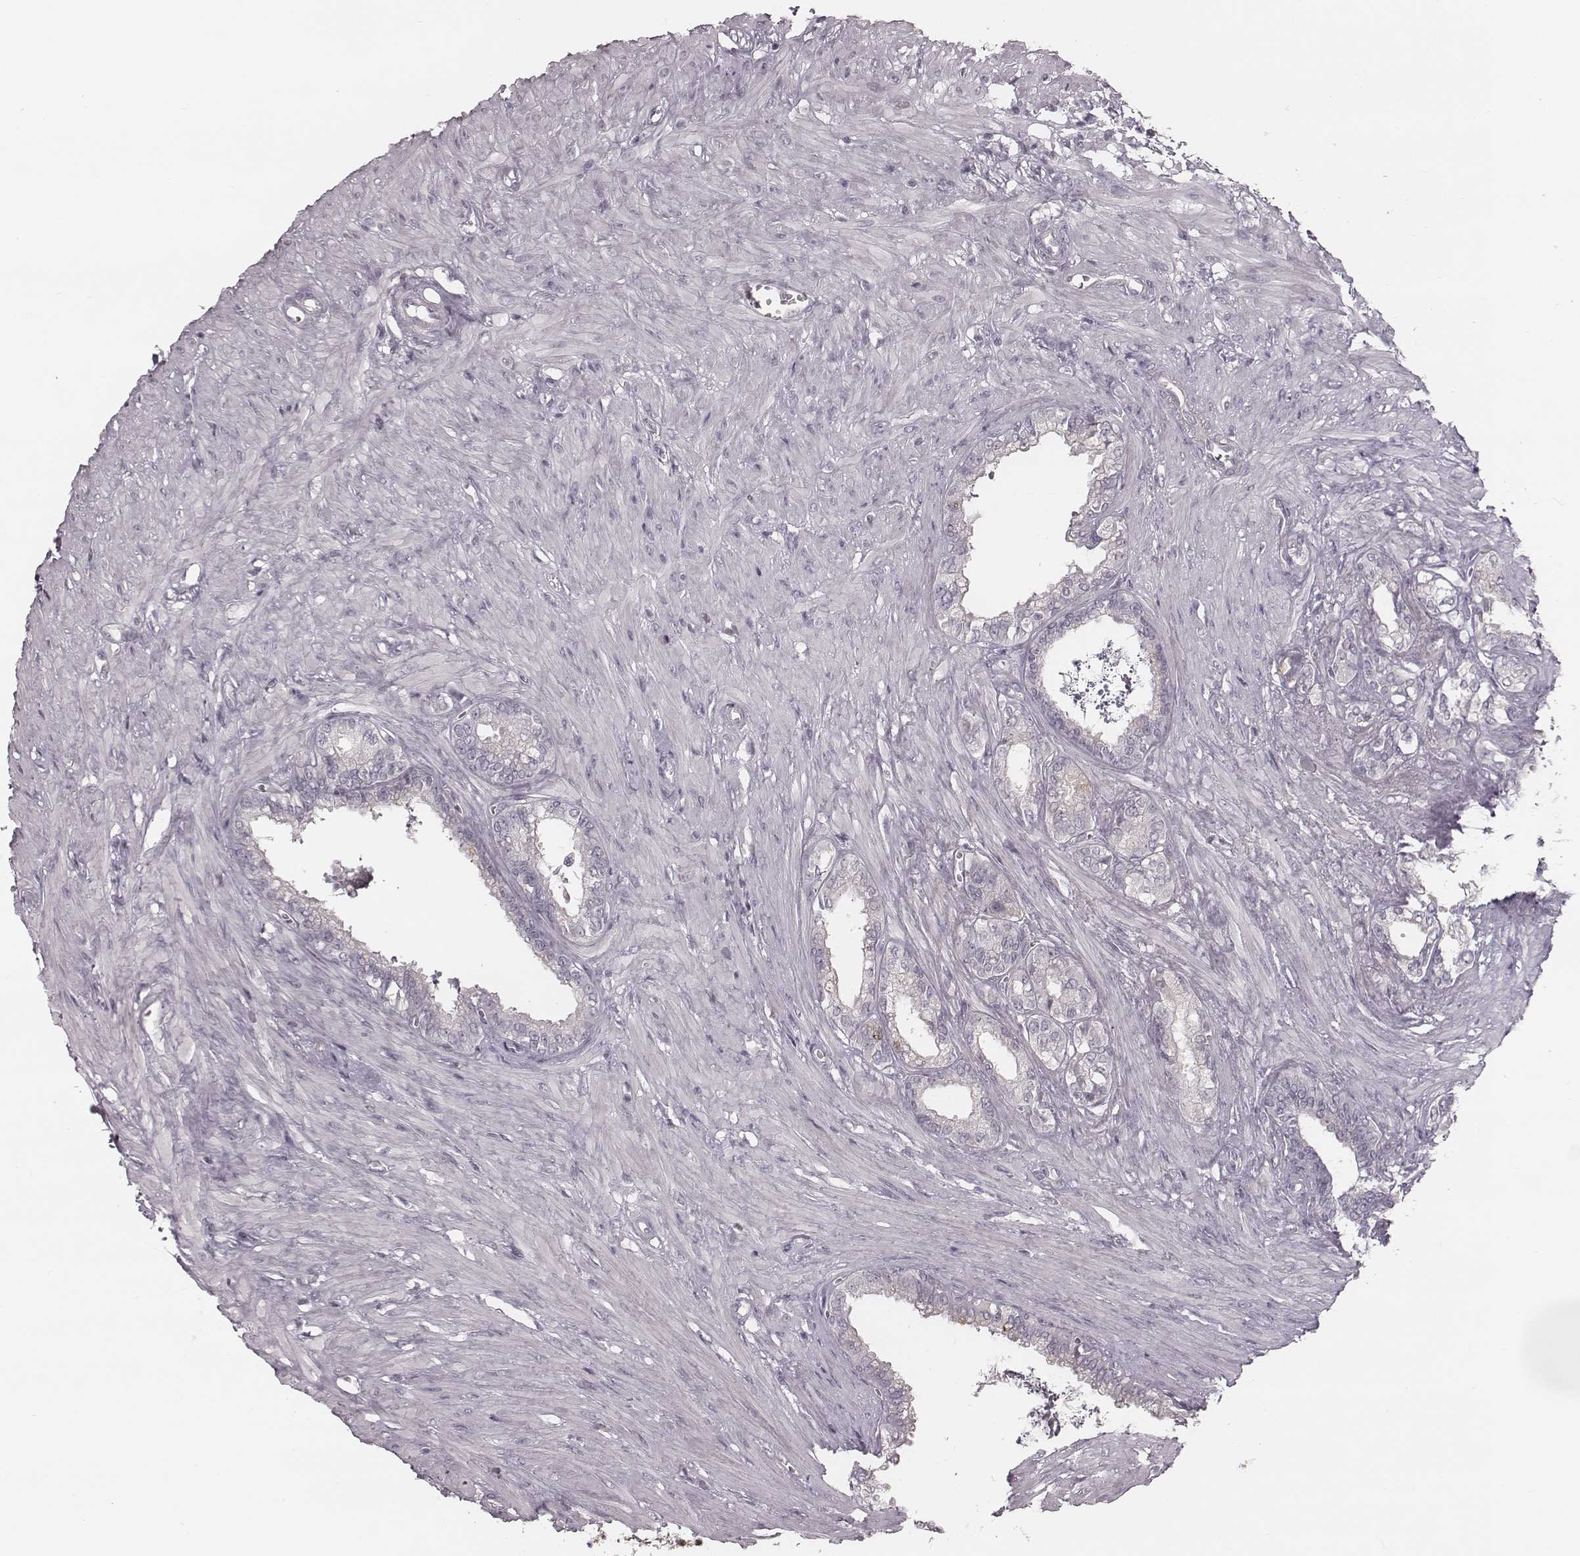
{"staining": {"intensity": "negative", "quantity": "none", "location": "none"}, "tissue": "seminal vesicle", "cell_type": "Glandular cells", "image_type": "normal", "snomed": [{"axis": "morphology", "description": "Normal tissue, NOS"}, {"axis": "morphology", "description": "Urothelial carcinoma, NOS"}, {"axis": "topography", "description": "Urinary bladder"}, {"axis": "topography", "description": "Seminal veicle"}], "caption": "Histopathology image shows no significant protein expression in glandular cells of unremarkable seminal vesicle.", "gene": "IQCG", "patient": {"sex": "male", "age": 76}}